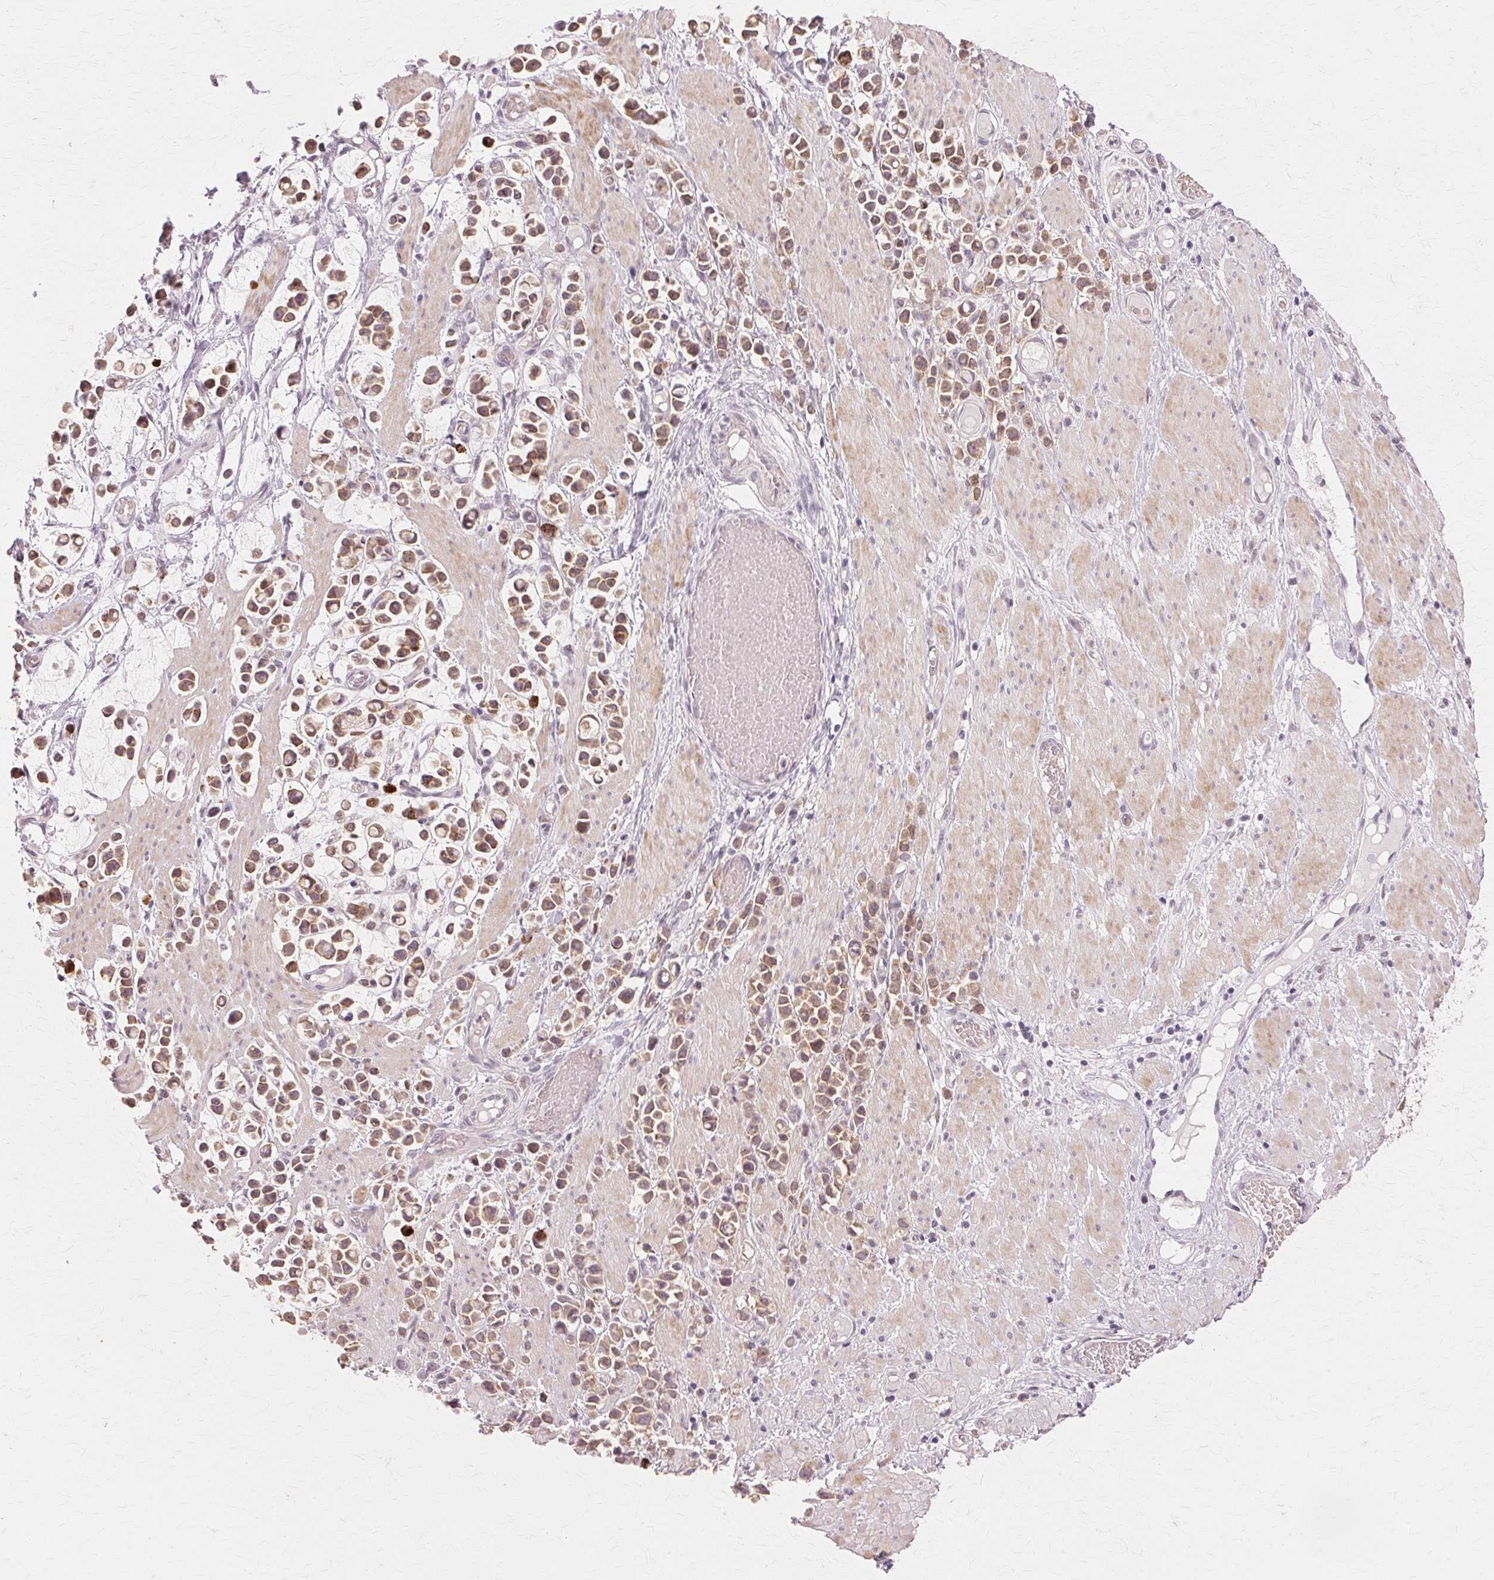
{"staining": {"intensity": "moderate", "quantity": ">75%", "location": "nuclear"}, "tissue": "stomach cancer", "cell_type": "Tumor cells", "image_type": "cancer", "snomed": [{"axis": "morphology", "description": "Adenocarcinoma, NOS"}, {"axis": "topography", "description": "Stomach"}], "caption": "Adenocarcinoma (stomach) stained with DAB IHC exhibits medium levels of moderate nuclear expression in about >75% of tumor cells.", "gene": "PRMT5", "patient": {"sex": "male", "age": 82}}